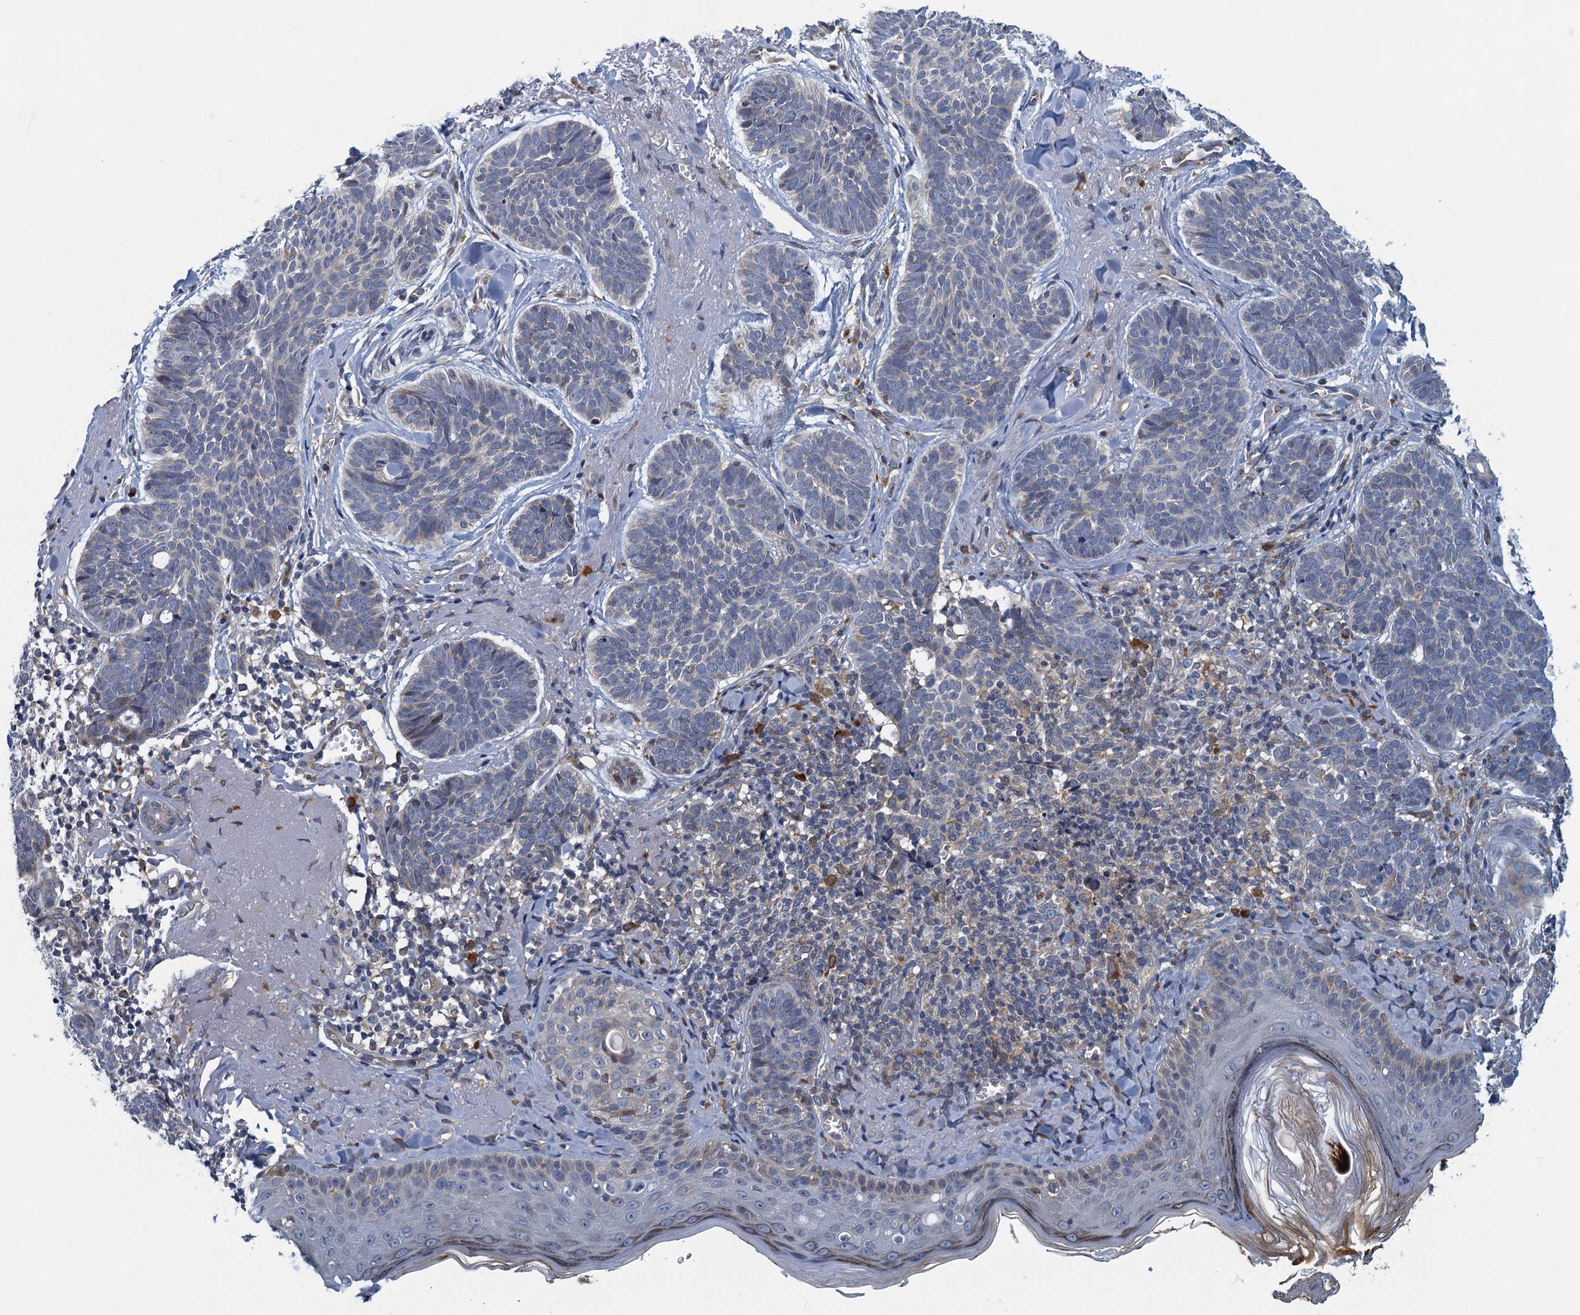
{"staining": {"intensity": "negative", "quantity": "none", "location": "none"}, "tissue": "skin cancer", "cell_type": "Tumor cells", "image_type": "cancer", "snomed": [{"axis": "morphology", "description": "Basal cell carcinoma"}, {"axis": "topography", "description": "Skin"}], "caption": "DAB (3,3'-diaminobenzidine) immunohistochemical staining of human skin basal cell carcinoma reveals no significant expression in tumor cells.", "gene": "ALG2", "patient": {"sex": "female", "age": 74}}